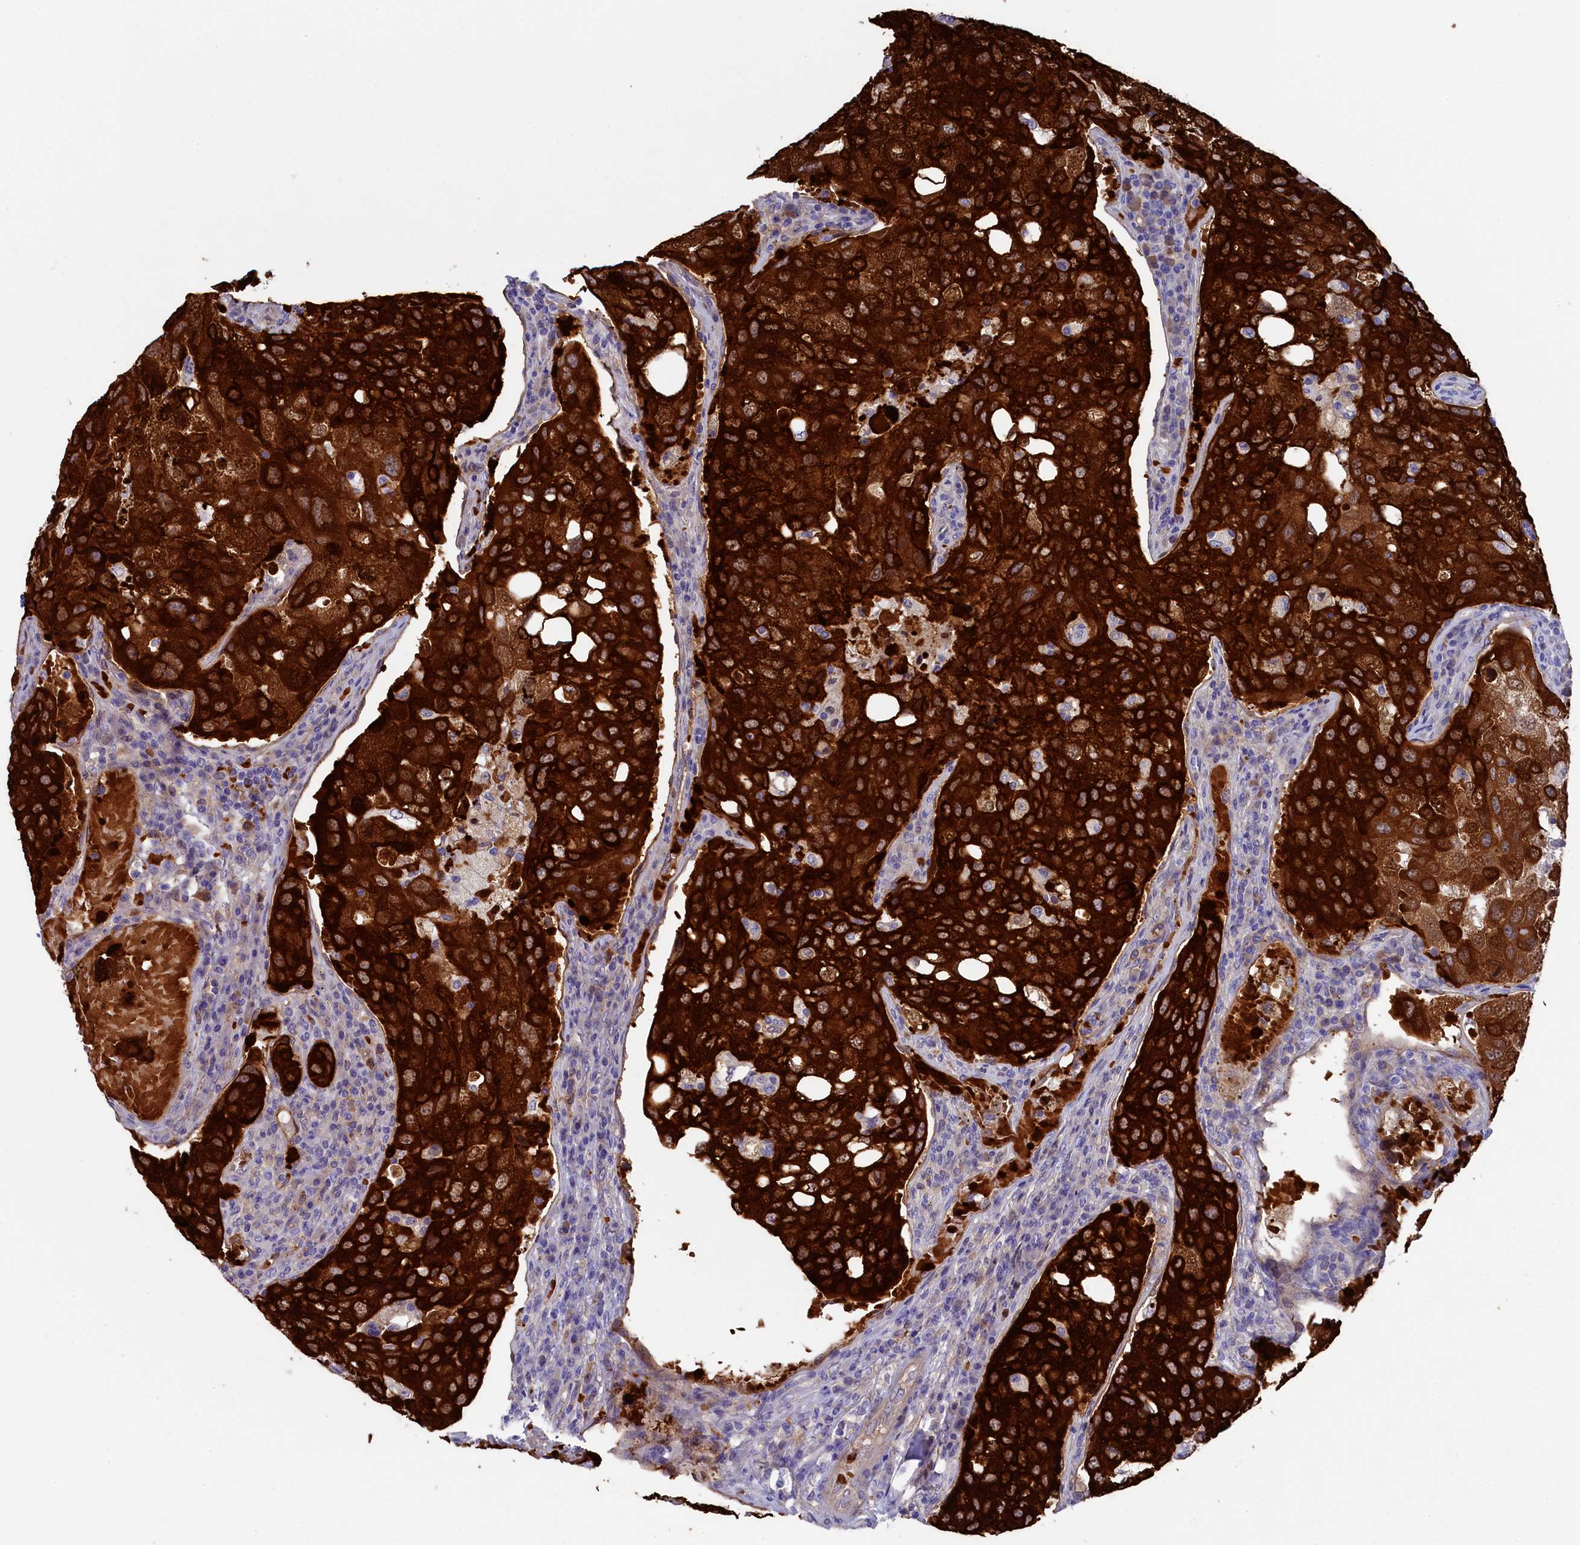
{"staining": {"intensity": "strong", "quantity": ">75%", "location": "cytoplasmic/membranous,nuclear"}, "tissue": "urothelial cancer", "cell_type": "Tumor cells", "image_type": "cancer", "snomed": [{"axis": "morphology", "description": "Urothelial carcinoma, High grade"}, {"axis": "topography", "description": "Lymph node"}, {"axis": "topography", "description": "Urinary bladder"}], "caption": "Protein expression analysis of high-grade urothelial carcinoma exhibits strong cytoplasmic/membranous and nuclear staining in approximately >75% of tumor cells.", "gene": "LHFPL4", "patient": {"sex": "male", "age": 51}}